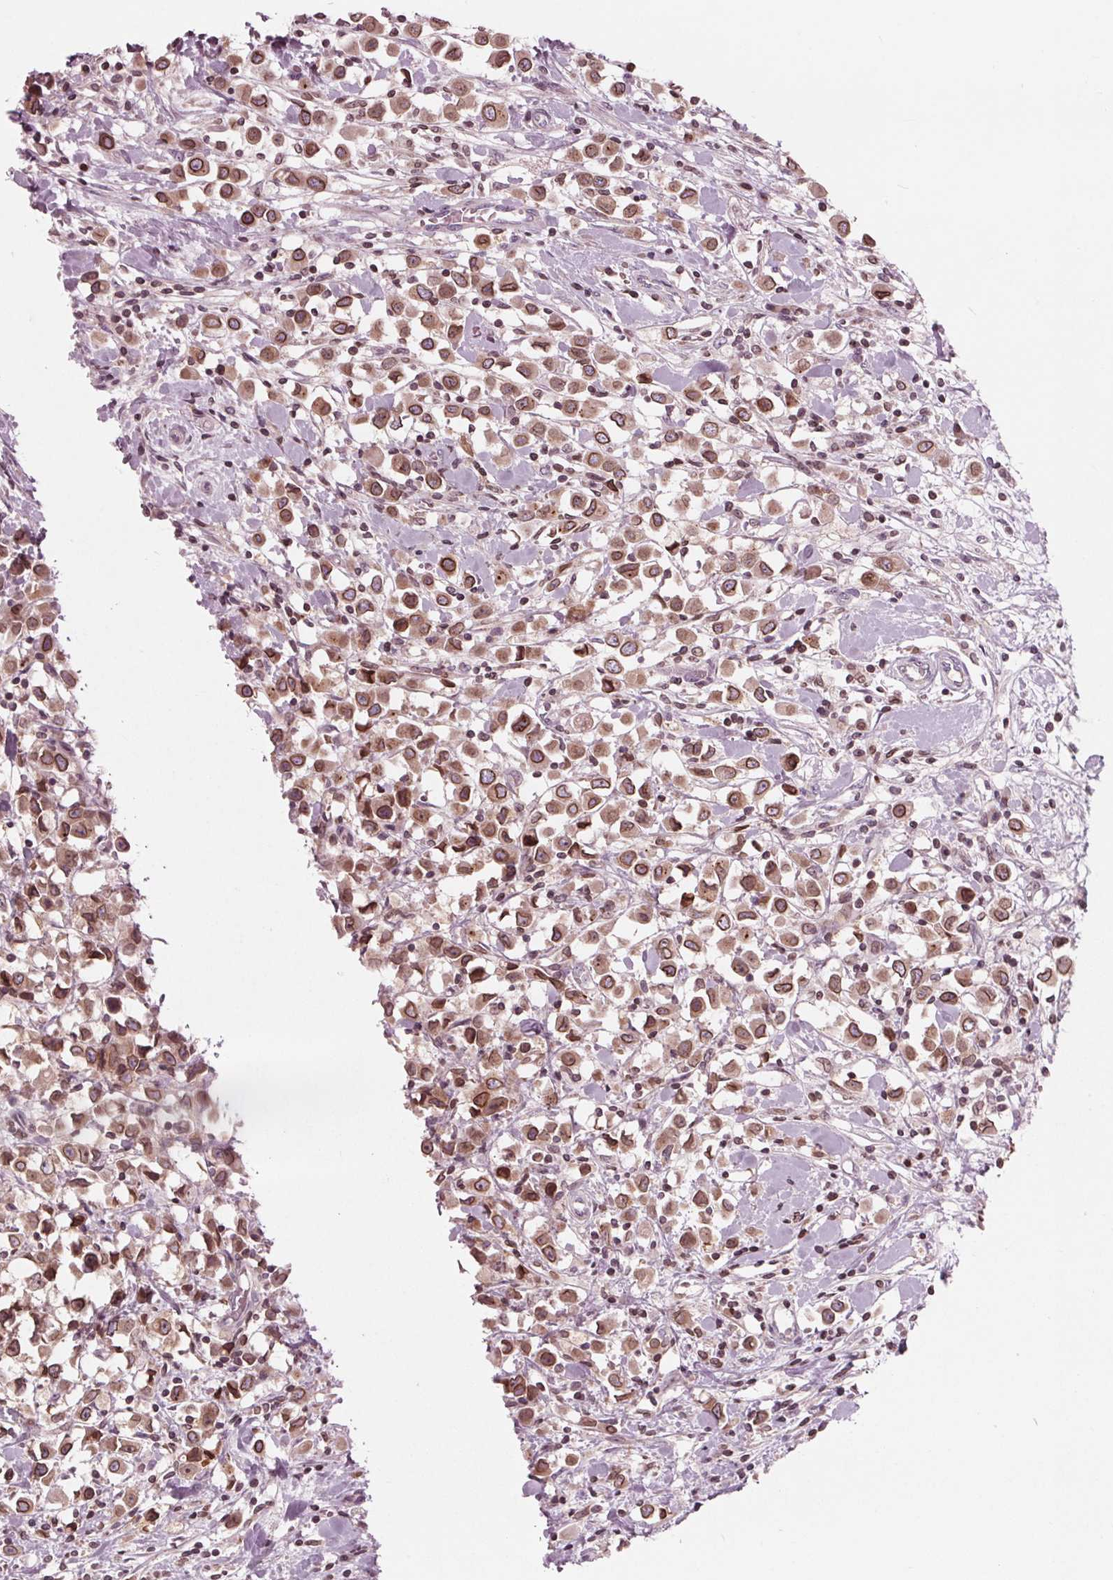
{"staining": {"intensity": "moderate", "quantity": ">75%", "location": "cytoplasmic/membranous,nuclear"}, "tissue": "breast cancer", "cell_type": "Tumor cells", "image_type": "cancer", "snomed": [{"axis": "morphology", "description": "Duct carcinoma"}, {"axis": "topography", "description": "Breast"}], "caption": "Tumor cells show moderate cytoplasmic/membranous and nuclear expression in approximately >75% of cells in invasive ductal carcinoma (breast).", "gene": "NUP210", "patient": {"sex": "female", "age": 61}}